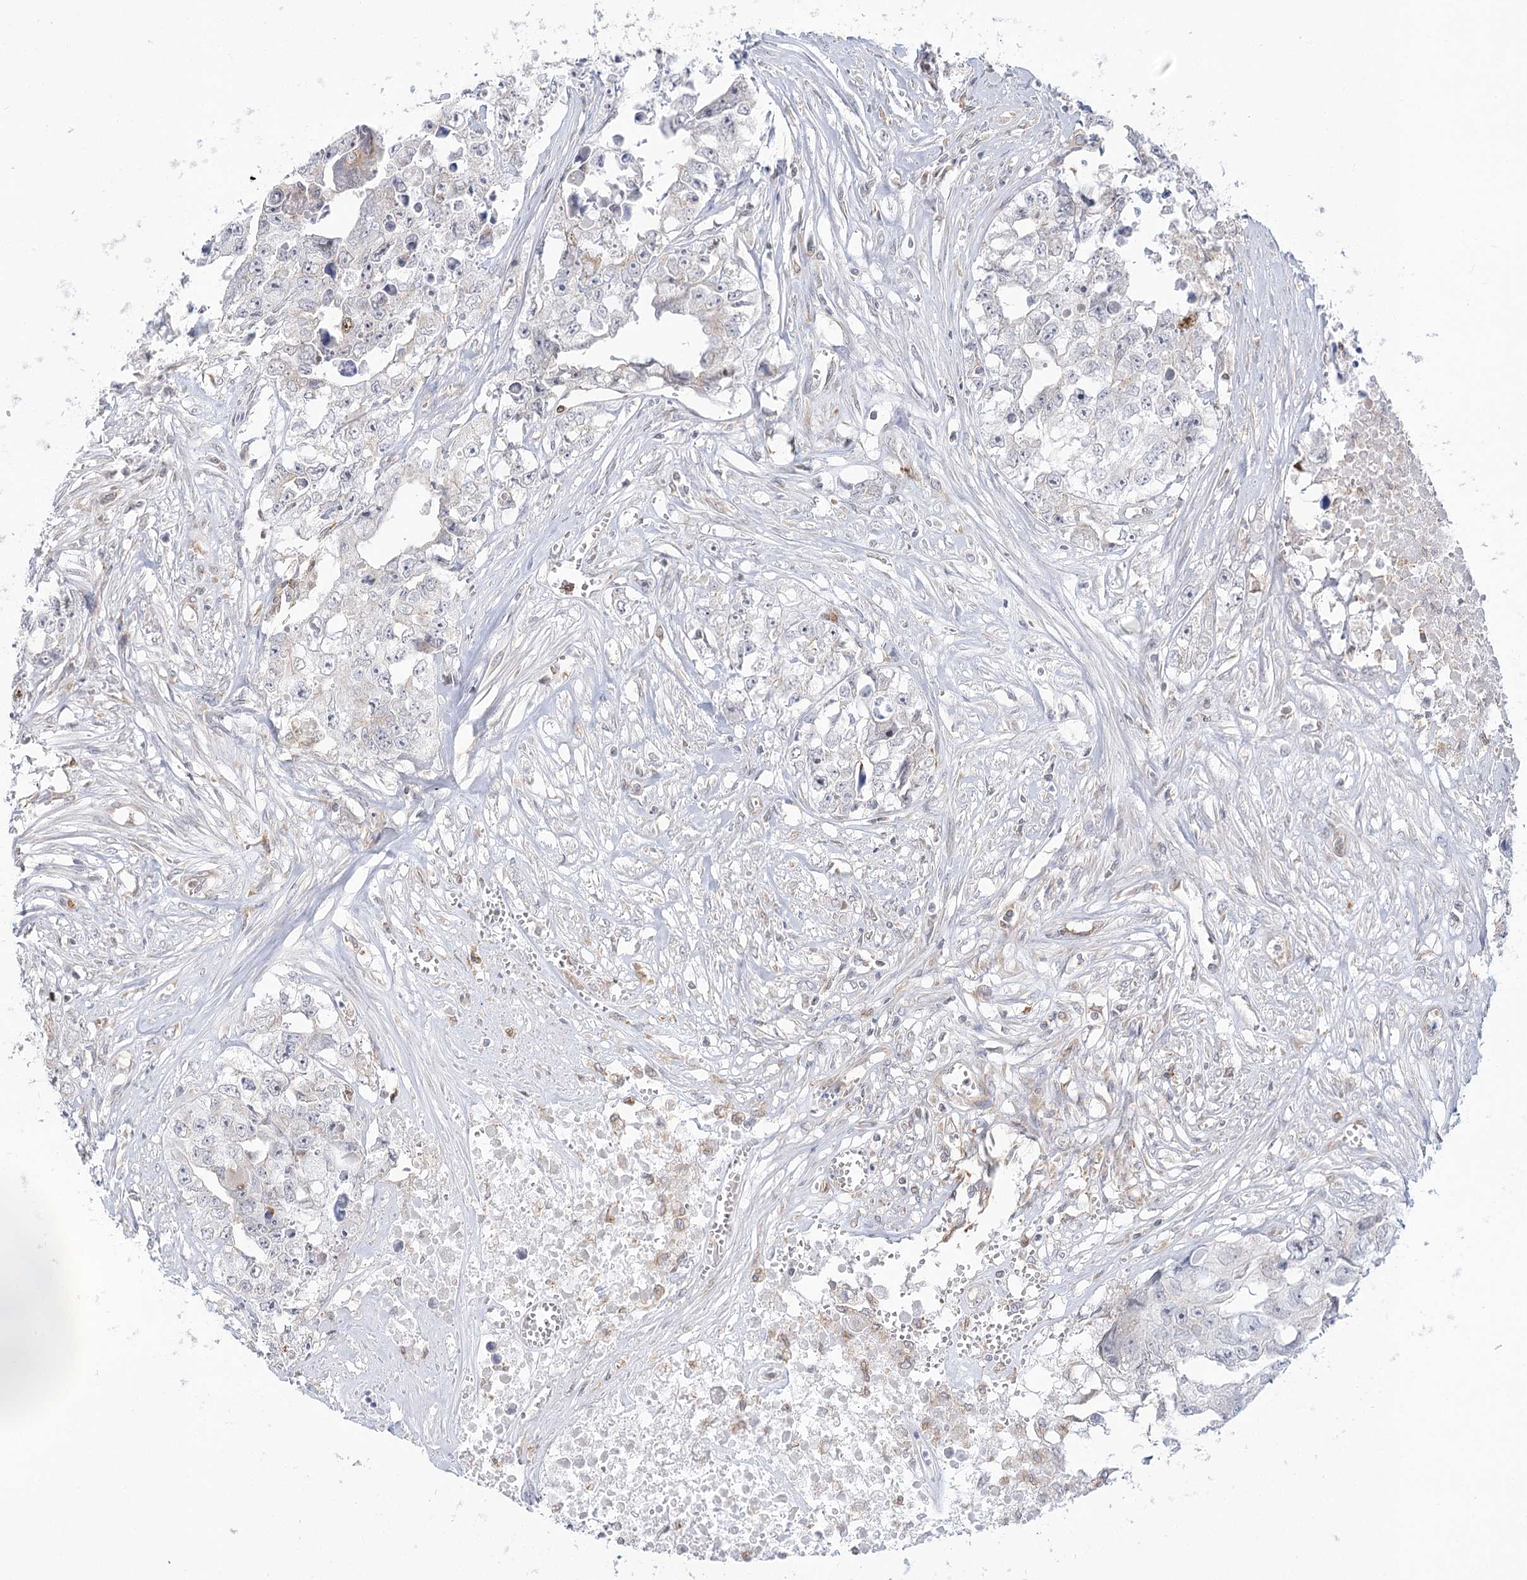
{"staining": {"intensity": "negative", "quantity": "none", "location": "none"}, "tissue": "testis cancer", "cell_type": "Tumor cells", "image_type": "cancer", "snomed": [{"axis": "morphology", "description": "Seminoma, NOS"}, {"axis": "morphology", "description": "Carcinoma, Embryonal, NOS"}, {"axis": "topography", "description": "Testis"}], "caption": "IHC histopathology image of human embryonal carcinoma (testis) stained for a protein (brown), which demonstrates no expression in tumor cells. The staining is performed using DAB brown chromogen with nuclei counter-stained in using hematoxylin.", "gene": "MTMR3", "patient": {"sex": "male", "age": 43}}